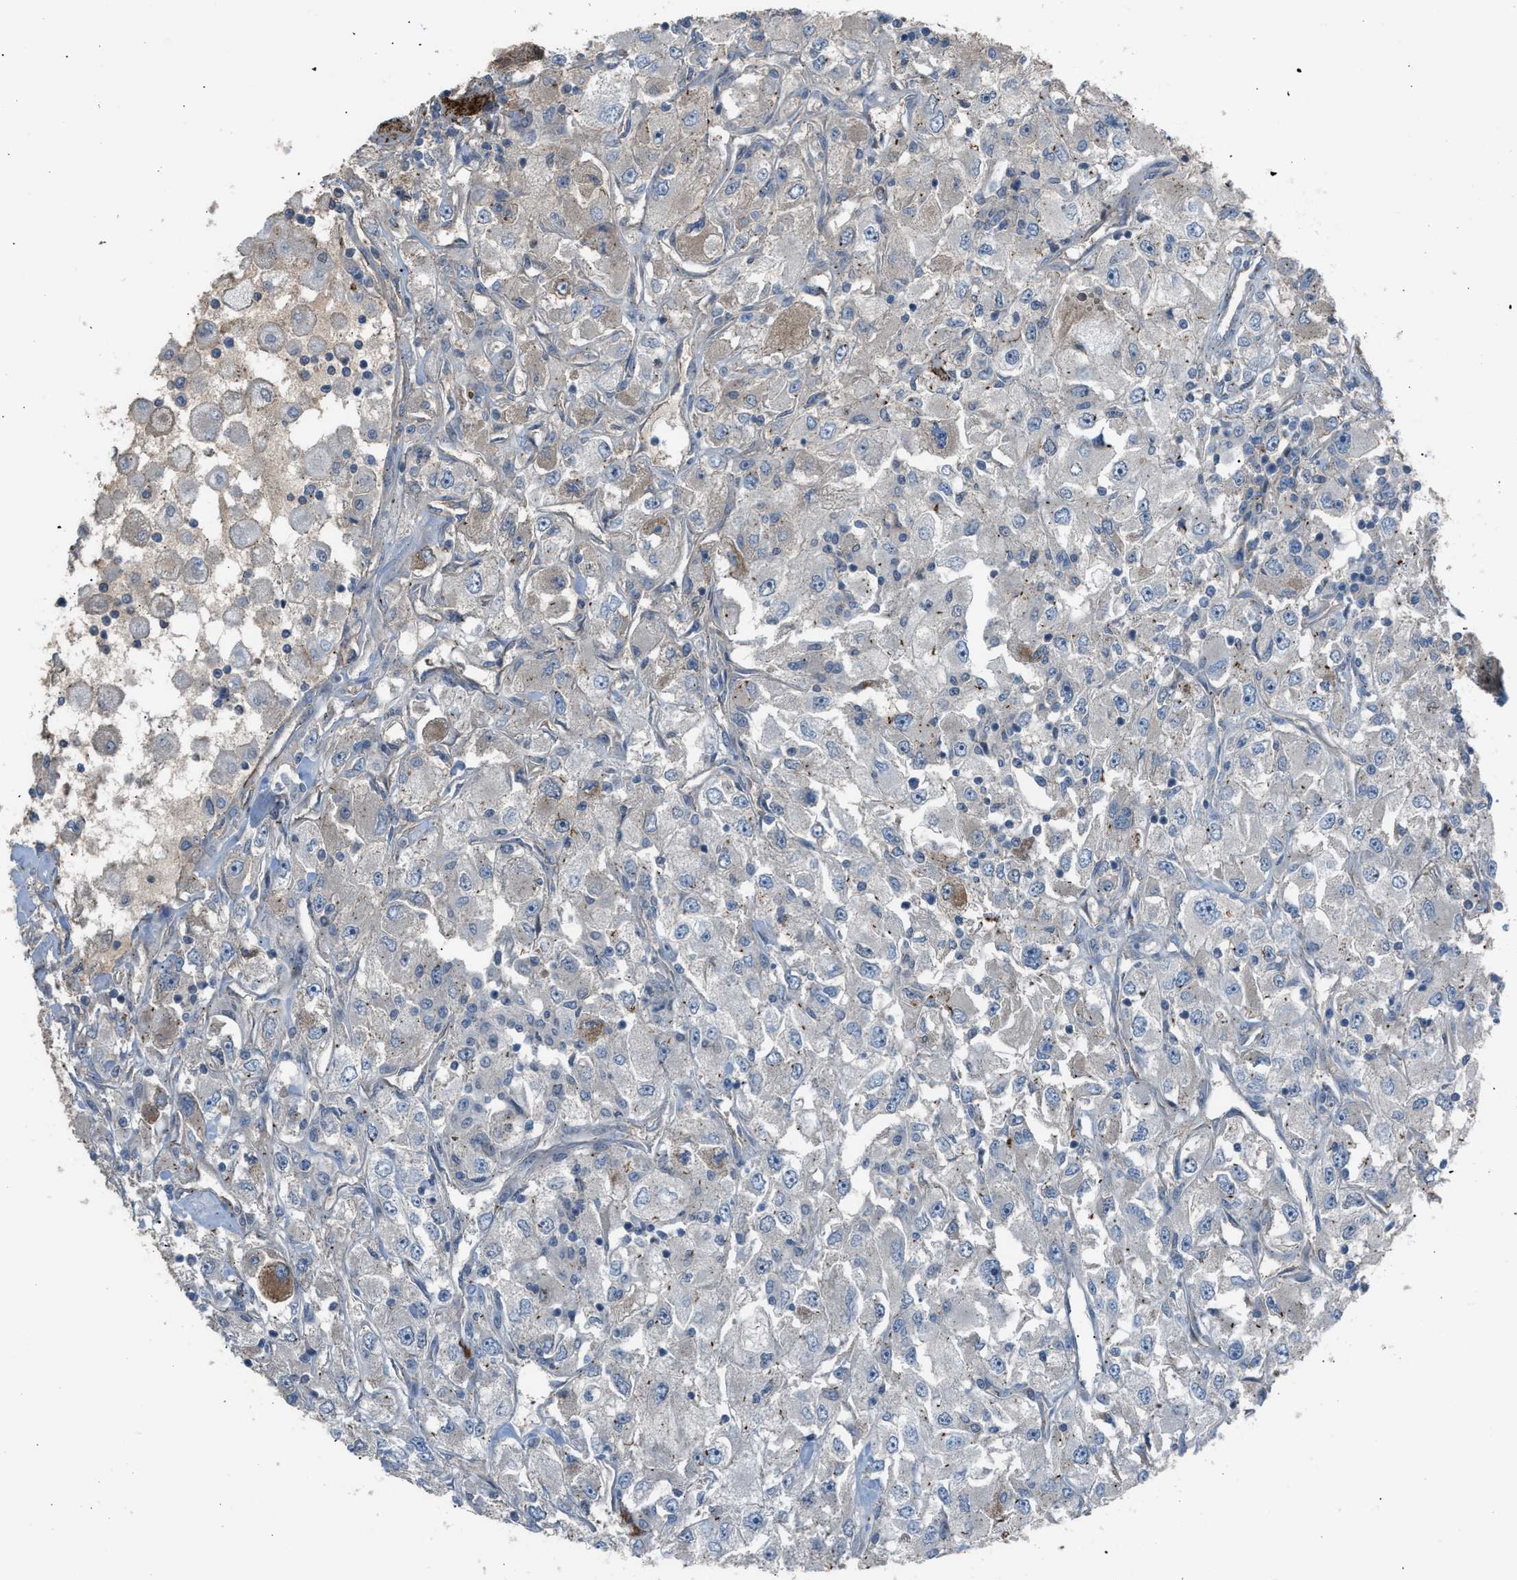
{"staining": {"intensity": "weak", "quantity": "<25%", "location": "cytoplasmic/membranous"}, "tissue": "renal cancer", "cell_type": "Tumor cells", "image_type": "cancer", "snomed": [{"axis": "morphology", "description": "Adenocarcinoma, NOS"}, {"axis": "topography", "description": "Kidney"}], "caption": "Immunohistochemical staining of human adenocarcinoma (renal) reveals no significant expression in tumor cells. The staining was performed using DAB (3,3'-diaminobenzidine) to visualize the protein expression in brown, while the nuclei were stained in blue with hematoxylin (Magnification: 20x).", "gene": "CRTC1", "patient": {"sex": "female", "age": 52}}